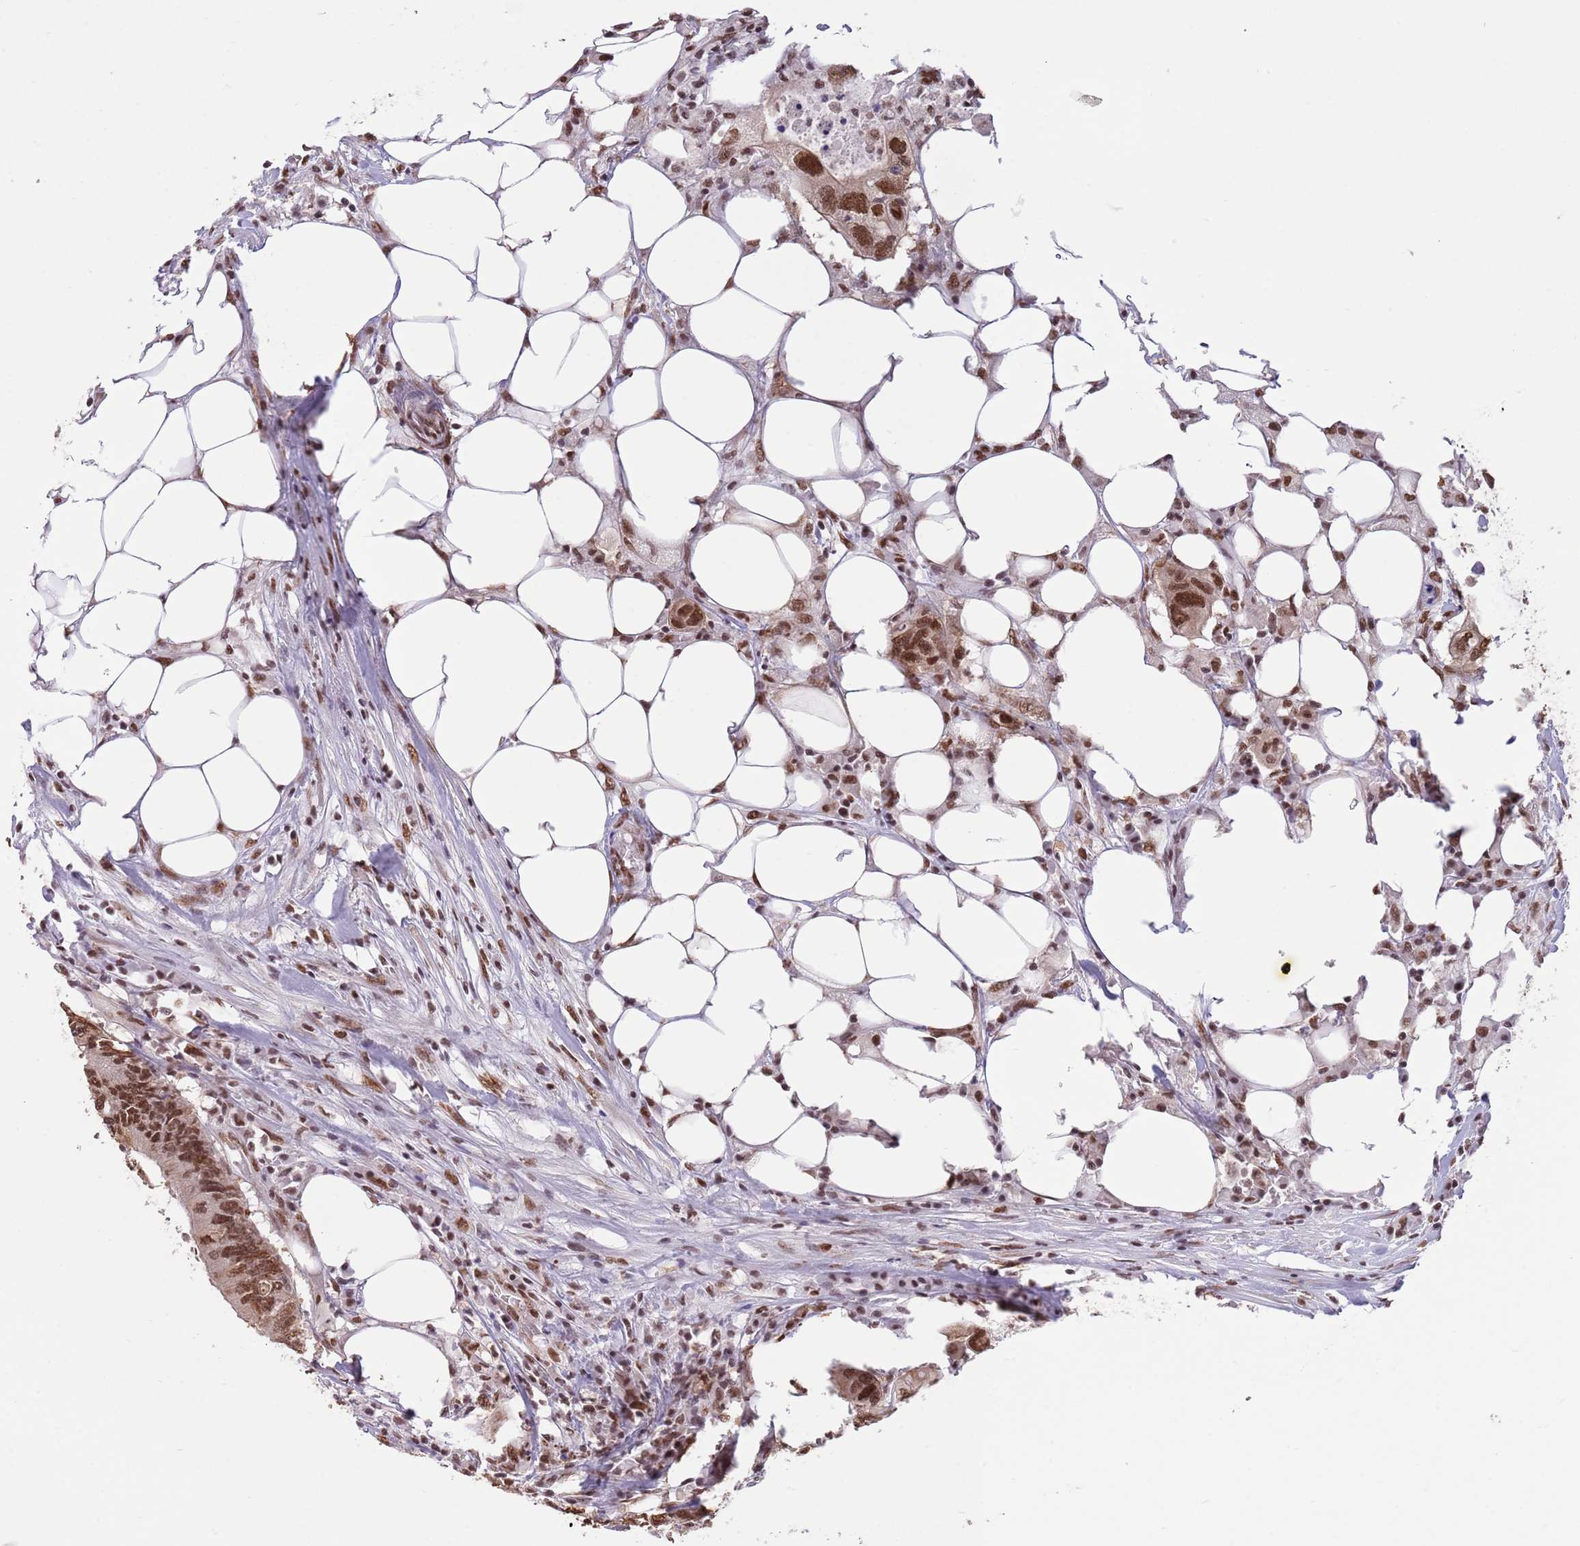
{"staining": {"intensity": "strong", "quantity": ">75%", "location": "nuclear"}, "tissue": "colorectal cancer", "cell_type": "Tumor cells", "image_type": "cancer", "snomed": [{"axis": "morphology", "description": "Adenocarcinoma, NOS"}, {"axis": "topography", "description": "Colon"}], "caption": "IHC of human adenocarcinoma (colorectal) displays high levels of strong nuclear staining in approximately >75% of tumor cells.", "gene": "TRIM32", "patient": {"sex": "male", "age": 71}}